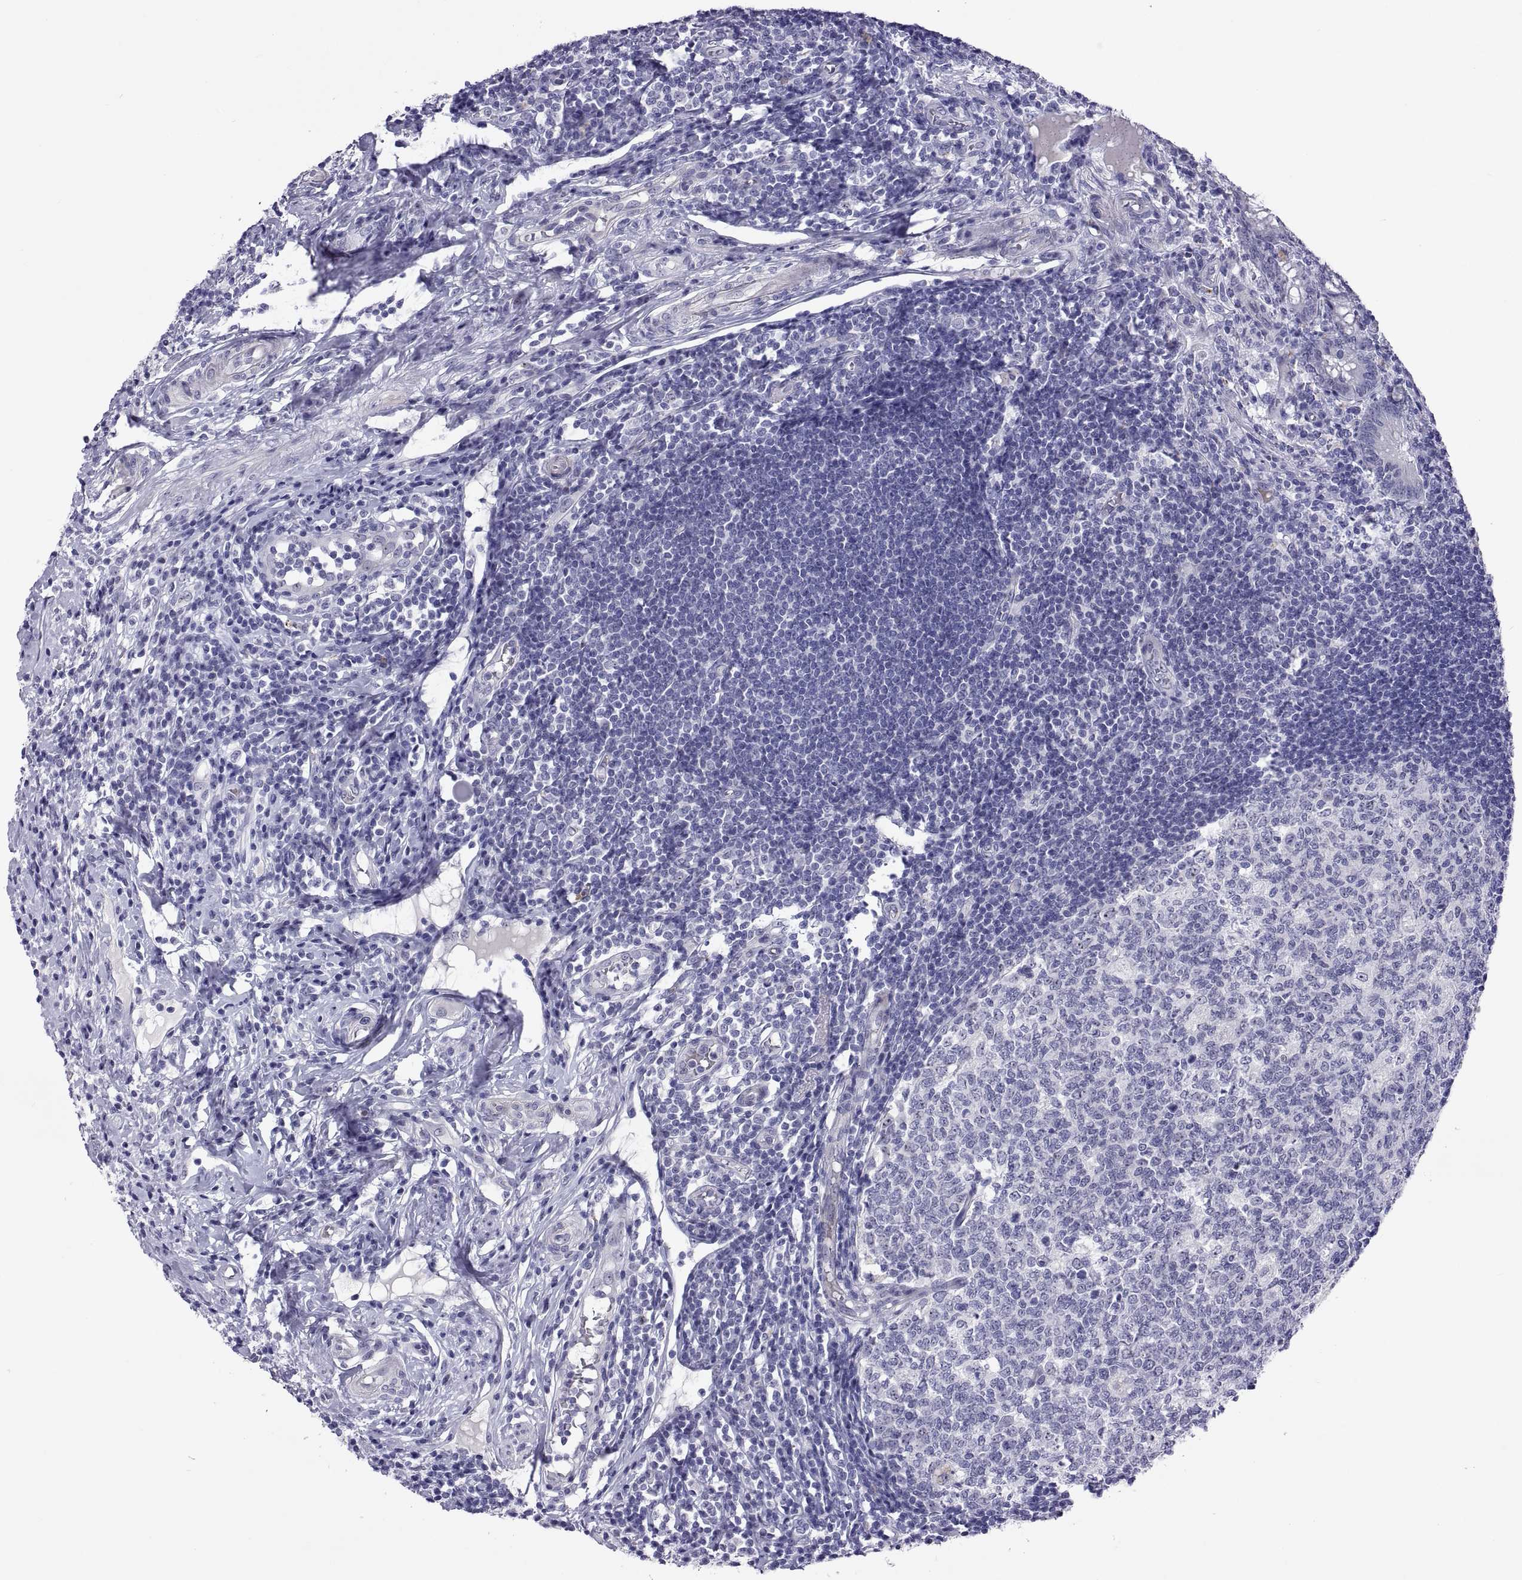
{"staining": {"intensity": "negative", "quantity": "none", "location": "none"}, "tissue": "appendix", "cell_type": "Glandular cells", "image_type": "normal", "snomed": [{"axis": "morphology", "description": "Normal tissue, NOS"}, {"axis": "morphology", "description": "Inflammation, NOS"}, {"axis": "topography", "description": "Appendix"}], "caption": "Immunohistochemical staining of normal human appendix reveals no significant expression in glandular cells.", "gene": "VSX2", "patient": {"sex": "male", "age": 16}}